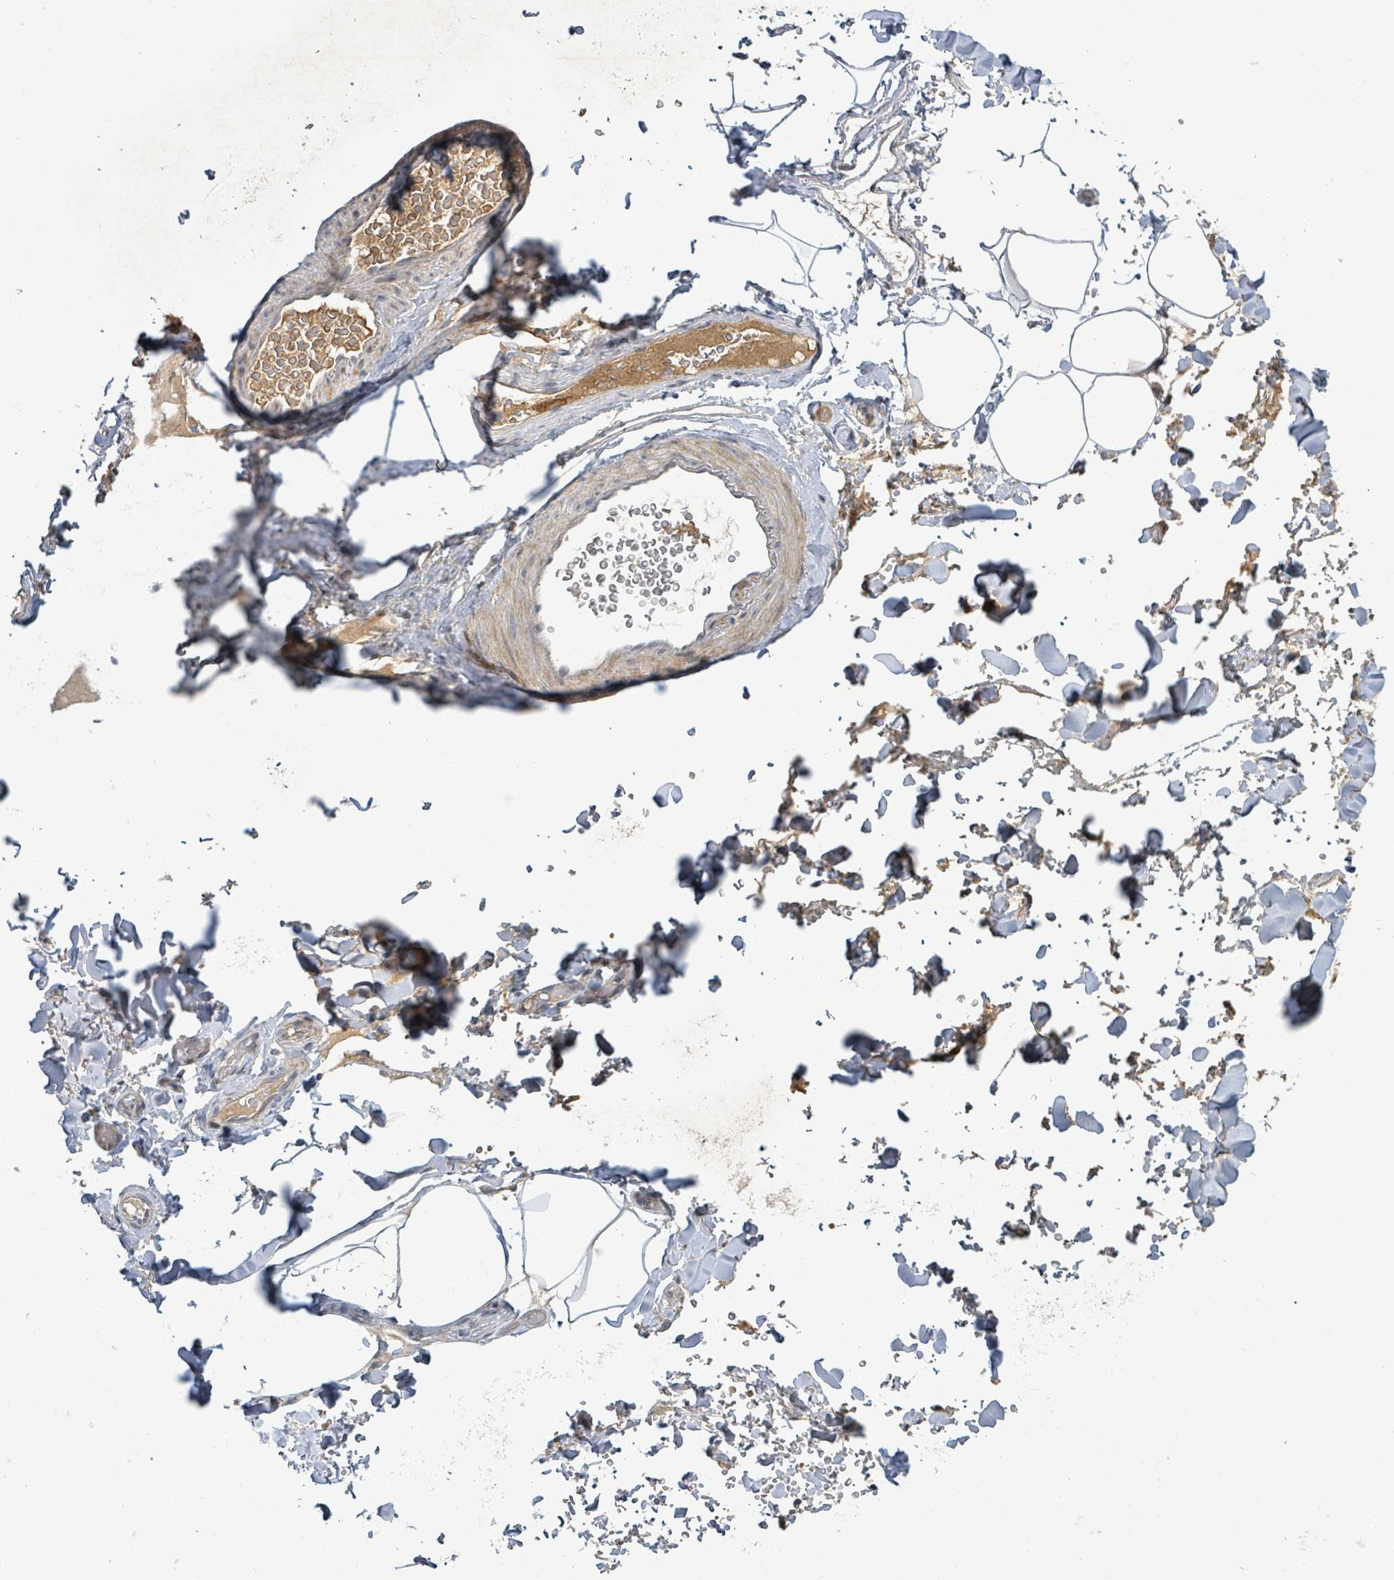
{"staining": {"intensity": "negative", "quantity": "none", "location": "none"}, "tissue": "adipose tissue", "cell_type": "Adipocytes", "image_type": "normal", "snomed": [{"axis": "morphology", "description": "Normal tissue, NOS"}, {"axis": "topography", "description": "Rectum"}, {"axis": "topography", "description": "Peripheral nerve tissue"}], "caption": "Immunohistochemistry photomicrograph of normal human adipose tissue stained for a protein (brown), which reveals no staining in adipocytes.", "gene": "ITGA11", "patient": {"sex": "female", "age": 69}}